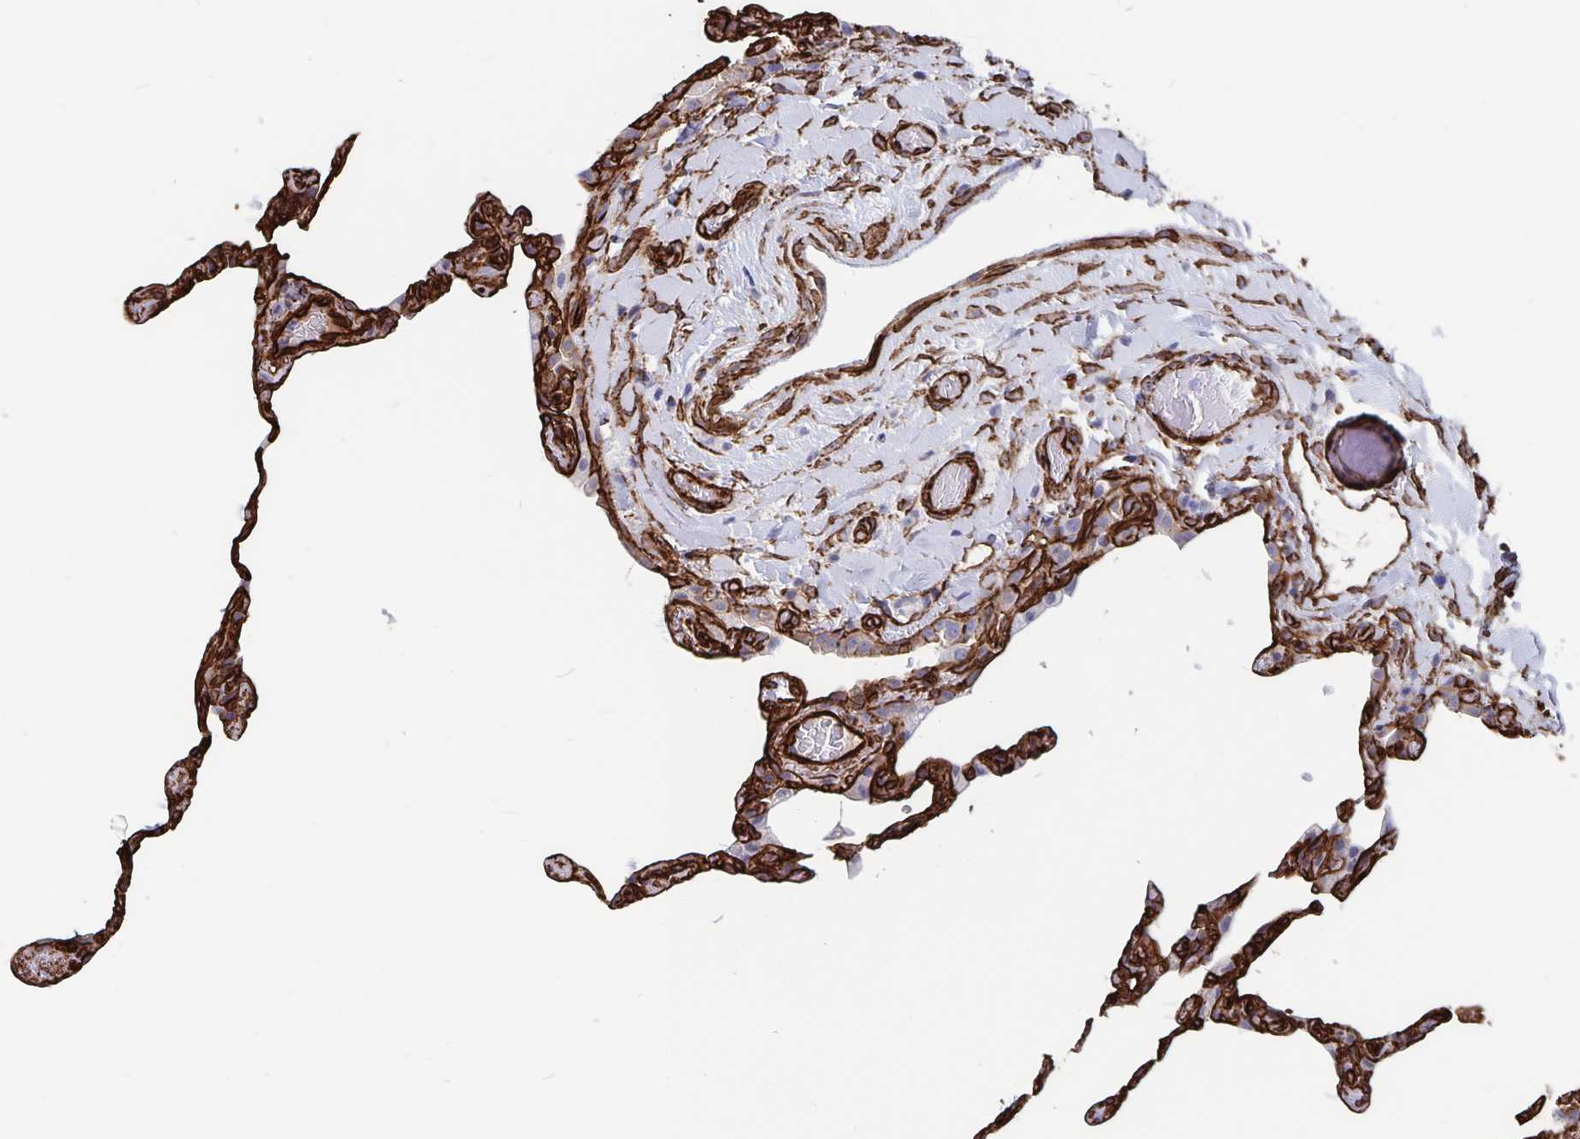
{"staining": {"intensity": "strong", "quantity": ">75%", "location": "cytoplasmic/membranous"}, "tissue": "lung", "cell_type": "Alveolar cells", "image_type": "normal", "snomed": [{"axis": "morphology", "description": "Normal tissue, NOS"}, {"axis": "topography", "description": "Lung"}], "caption": "About >75% of alveolar cells in unremarkable lung exhibit strong cytoplasmic/membranous protein positivity as visualized by brown immunohistochemical staining.", "gene": "DCHS2", "patient": {"sex": "female", "age": 57}}